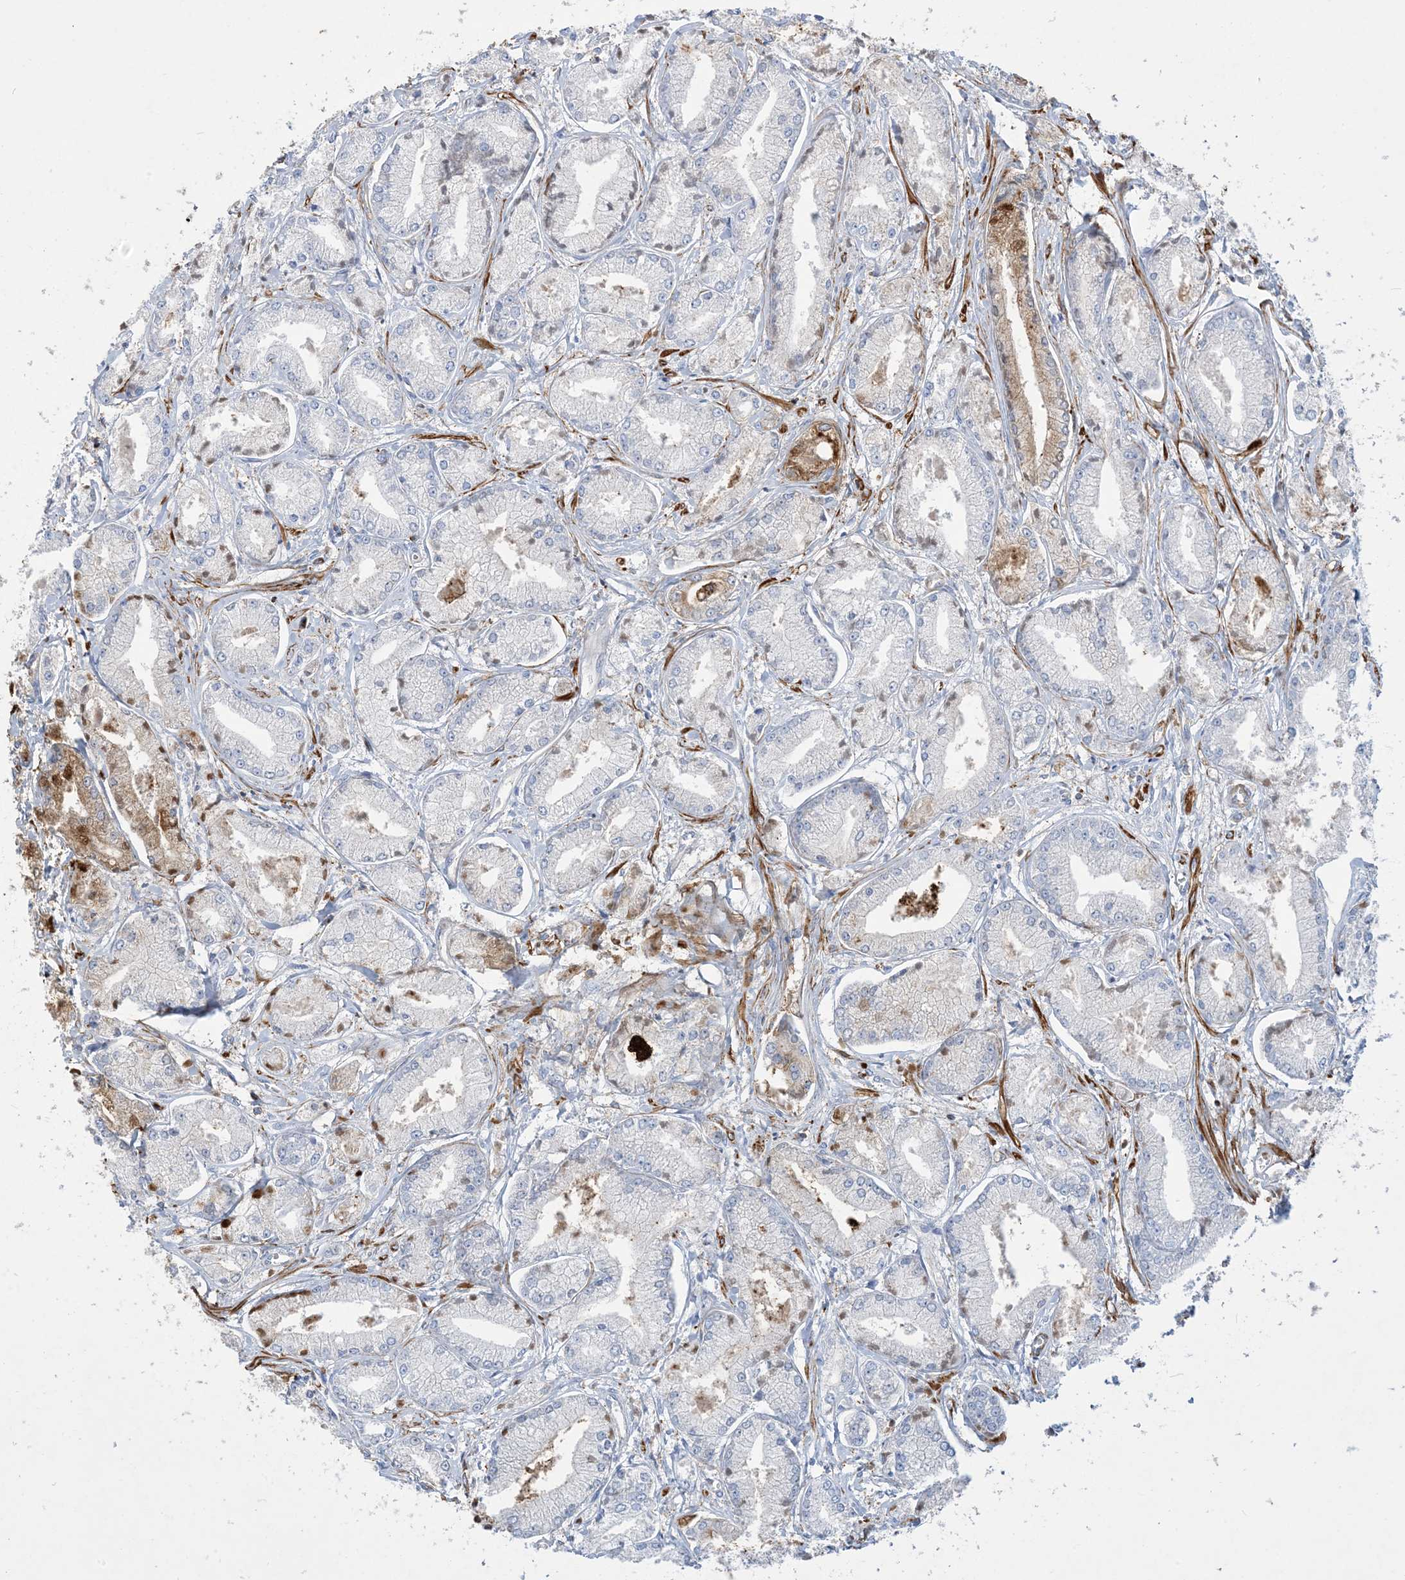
{"staining": {"intensity": "negative", "quantity": "none", "location": "none"}, "tissue": "prostate cancer", "cell_type": "Tumor cells", "image_type": "cancer", "snomed": [{"axis": "morphology", "description": "Adenocarcinoma, Low grade"}, {"axis": "topography", "description": "Prostate"}], "caption": "There is no significant positivity in tumor cells of adenocarcinoma (low-grade) (prostate).", "gene": "GTF3C2", "patient": {"sex": "male", "age": 60}}